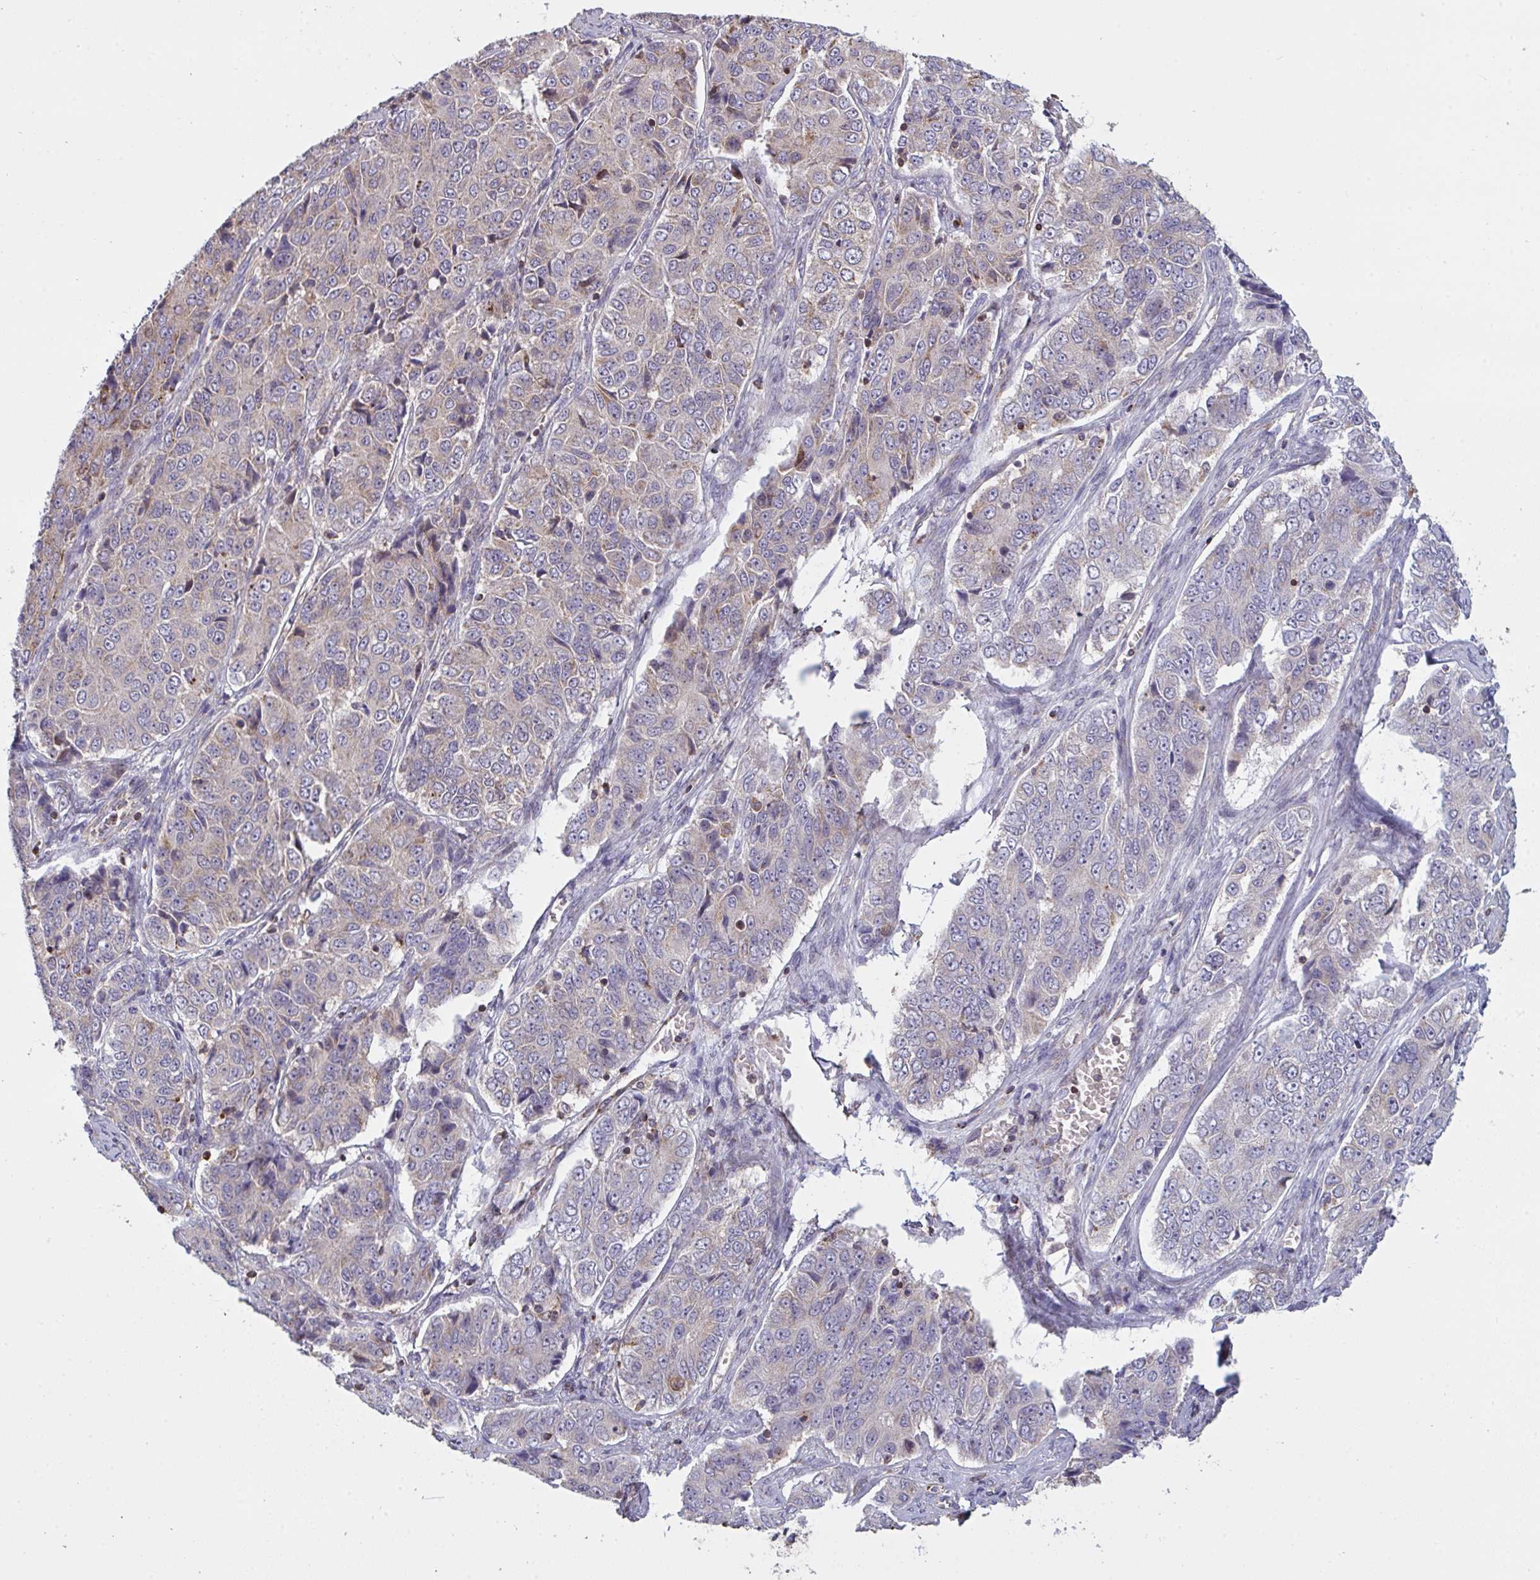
{"staining": {"intensity": "weak", "quantity": "25%-75%", "location": "cytoplasmic/membranous"}, "tissue": "ovarian cancer", "cell_type": "Tumor cells", "image_type": "cancer", "snomed": [{"axis": "morphology", "description": "Carcinoma, endometroid"}, {"axis": "topography", "description": "Ovary"}], "caption": "Ovarian endometroid carcinoma was stained to show a protein in brown. There is low levels of weak cytoplasmic/membranous staining in approximately 25%-75% of tumor cells.", "gene": "MICOS10", "patient": {"sex": "female", "age": 51}}